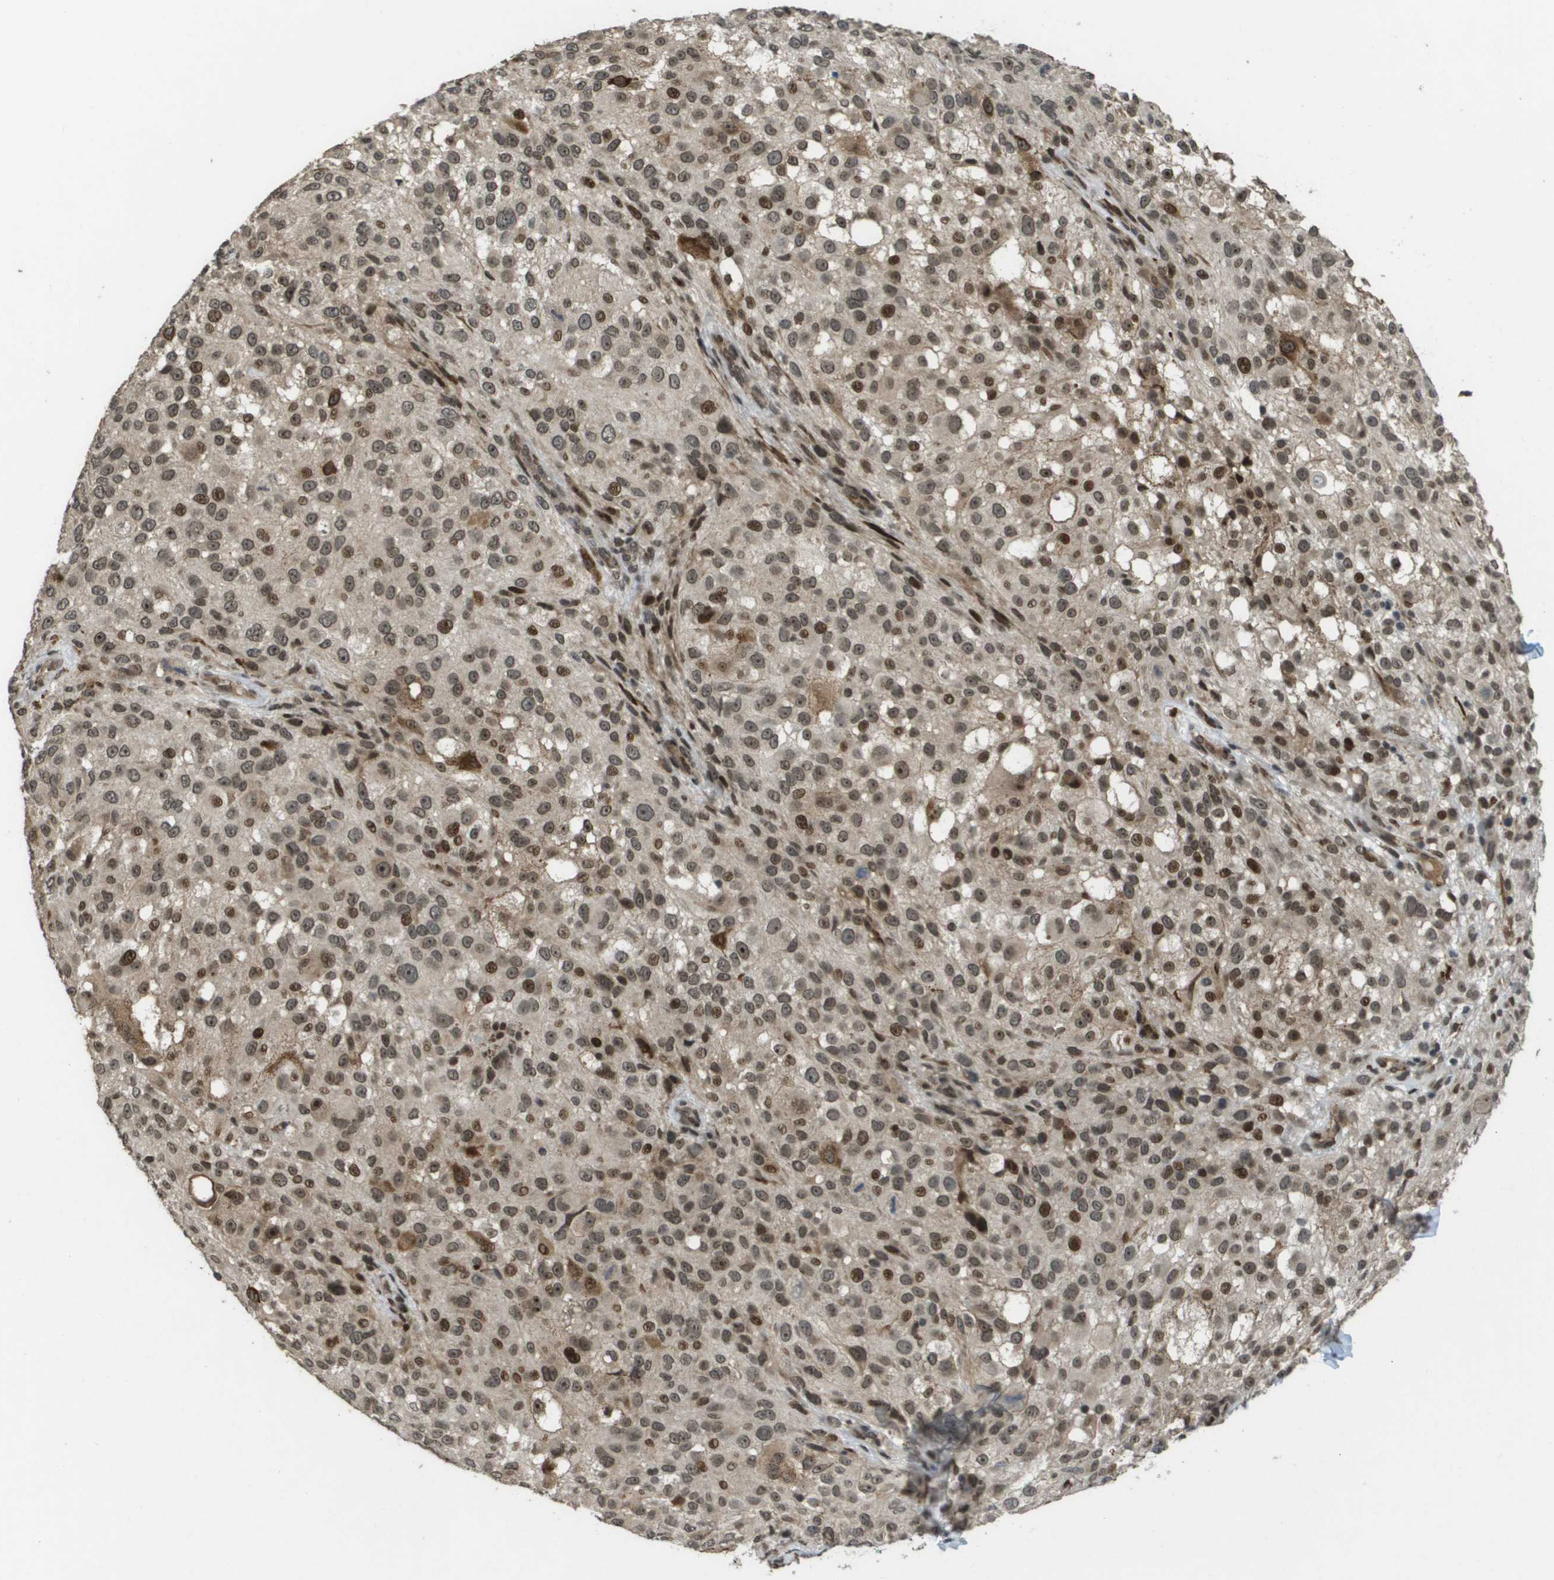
{"staining": {"intensity": "moderate", "quantity": ">75%", "location": "nuclear"}, "tissue": "melanoma", "cell_type": "Tumor cells", "image_type": "cancer", "snomed": [{"axis": "morphology", "description": "Necrosis, NOS"}, {"axis": "morphology", "description": "Malignant melanoma, NOS"}, {"axis": "topography", "description": "Skin"}], "caption": "This is a photomicrograph of IHC staining of melanoma, which shows moderate staining in the nuclear of tumor cells.", "gene": "KAT5", "patient": {"sex": "female", "age": 87}}